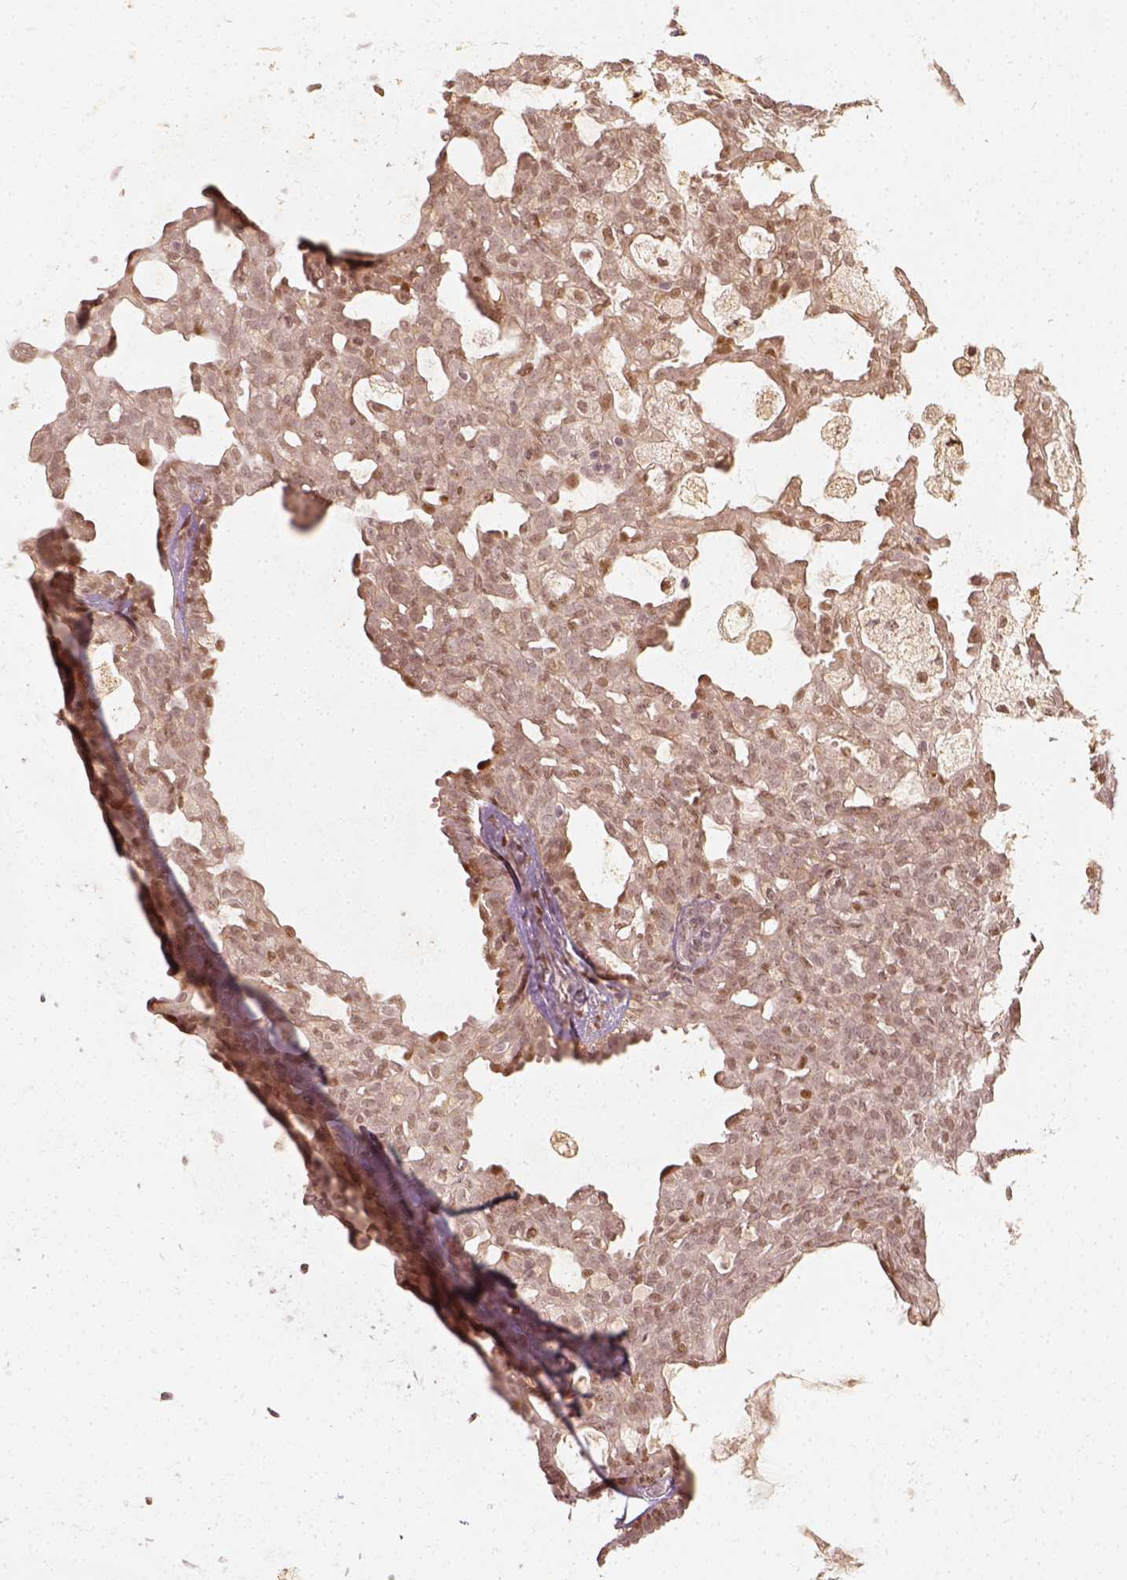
{"staining": {"intensity": "weak", "quantity": ">75%", "location": "nuclear"}, "tissue": "breast cancer", "cell_type": "Tumor cells", "image_type": "cancer", "snomed": [{"axis": "morphology", "description": "Duct carcinoma"}, {"axis": "topography", "description": "Breast"}], "caption": "Protein expression analysis of human intraductal carcinoma (breast) reveals weak nuclear staining in approximately >75% of tumor cells.", "gene": "ZMAT3", "patient": {"sex": "female", "age": 59}}